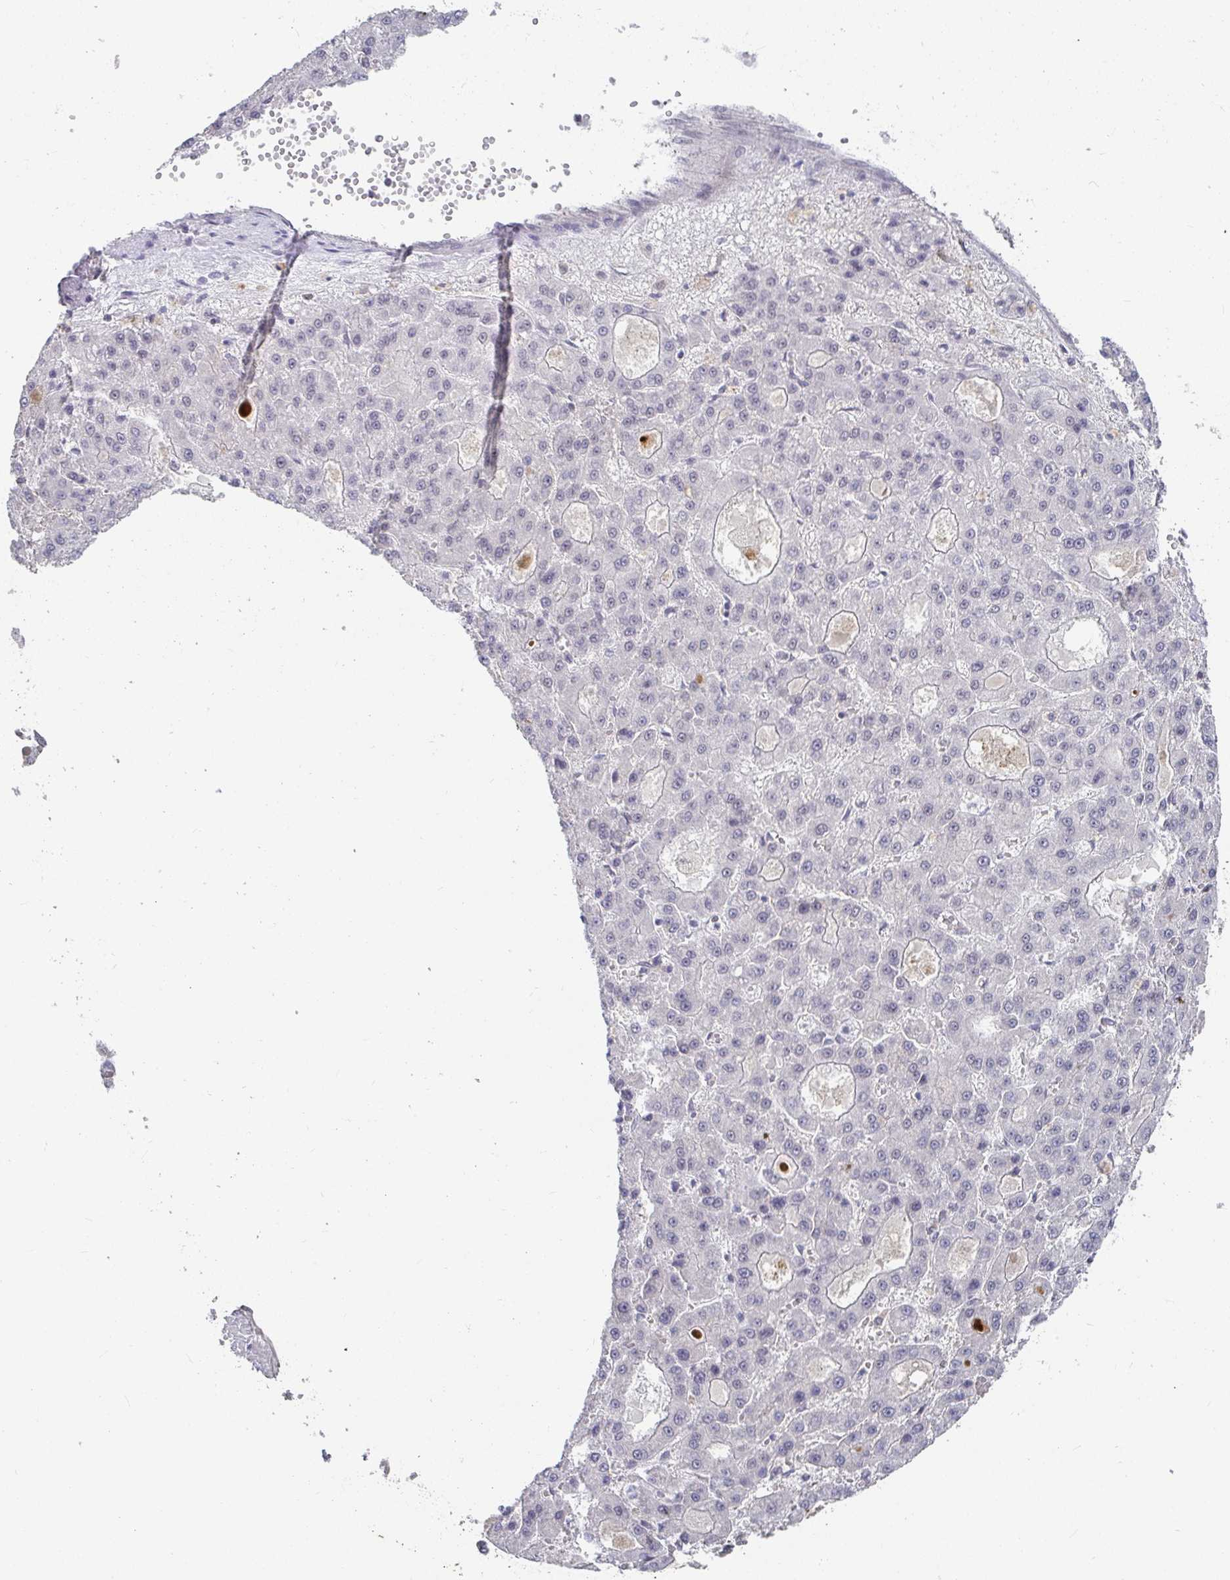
{"staining": {"intensity": "negative", "quantity": "none", "location": "none"}, "tissue": "liver cancer", "cell_type": "Tumor cells", "image_type": "cancer", "snomed": [{"axis": "morphology", "description": "Carcinoma, Hepatocellular, NOS"}, {"axis": "topography", "description": "Liver"}], "caption": "This micrograph is of liver cancer stained with immunohistochemistry to label a protein in brown with the nuclei are counter-stained blue. There is no positivity in tumor cells. (DAB (3,3'-diaminobenzidine) immunohistochemistry with hematoxylin counter stain).", "gene": "RCOR1", "patient": {"sex": "male", "age": 70}}